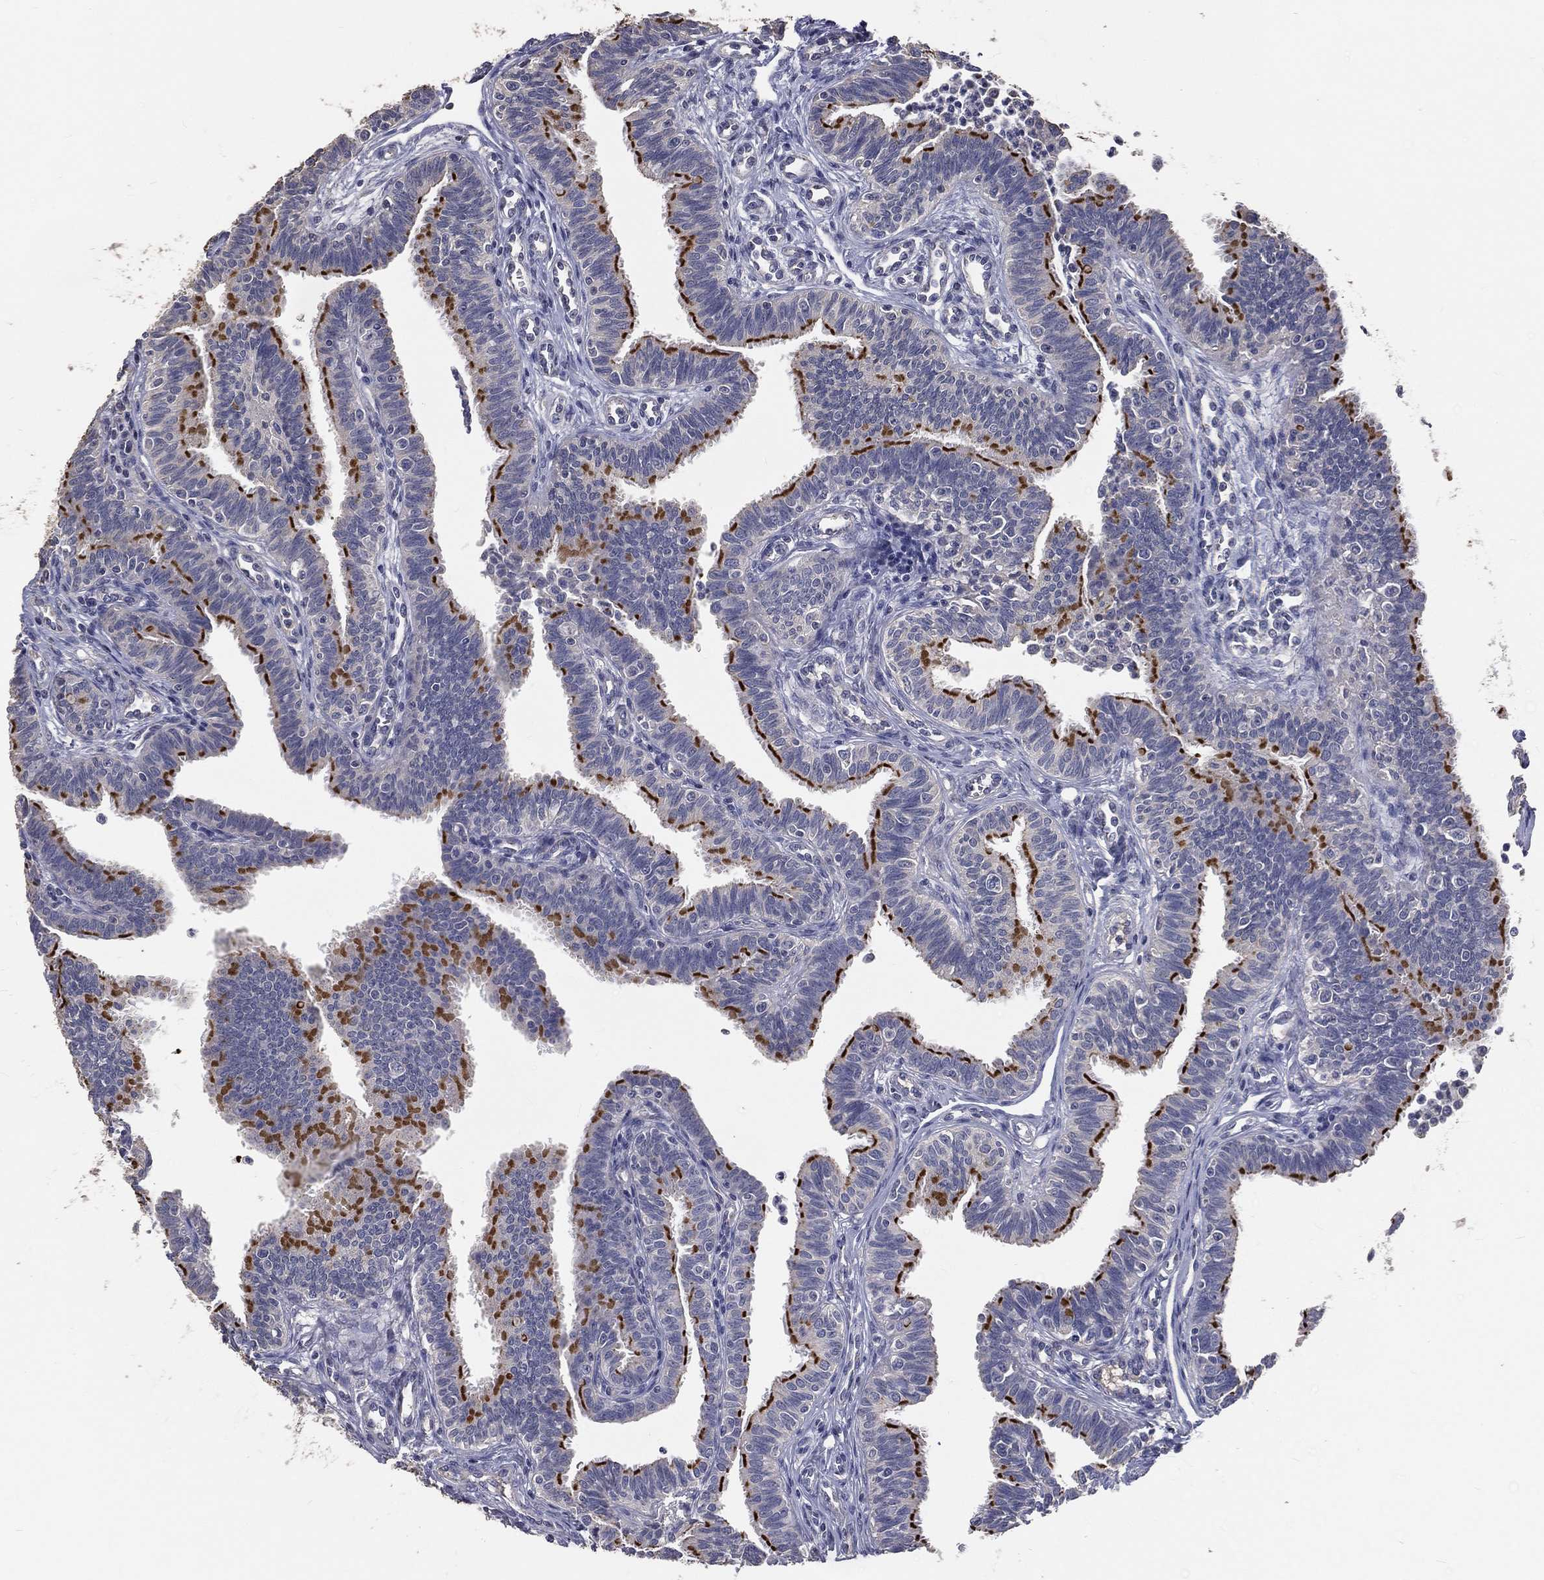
{"staining": {"intensity": "strong", "quantity": "25%-75%", "location": "cytoplasmic/membranous"}, "tissue": "fallopian tube", "cell_type": "Glandular cells", "image_type": "normal", "snomed": [{"axis": "morphology", "description": "Normal tissue, NOS"}, {"axis": "topography", "description": "Fallopian tube"}], "caption": "Protein analysis of unremarkable fallopian tube exhibits strong cytoplasmic/membranous positivity in about 25%-75% of glandular cells.", "gene": "CROCC", "patient": {"sex": "female", "age": 36}}